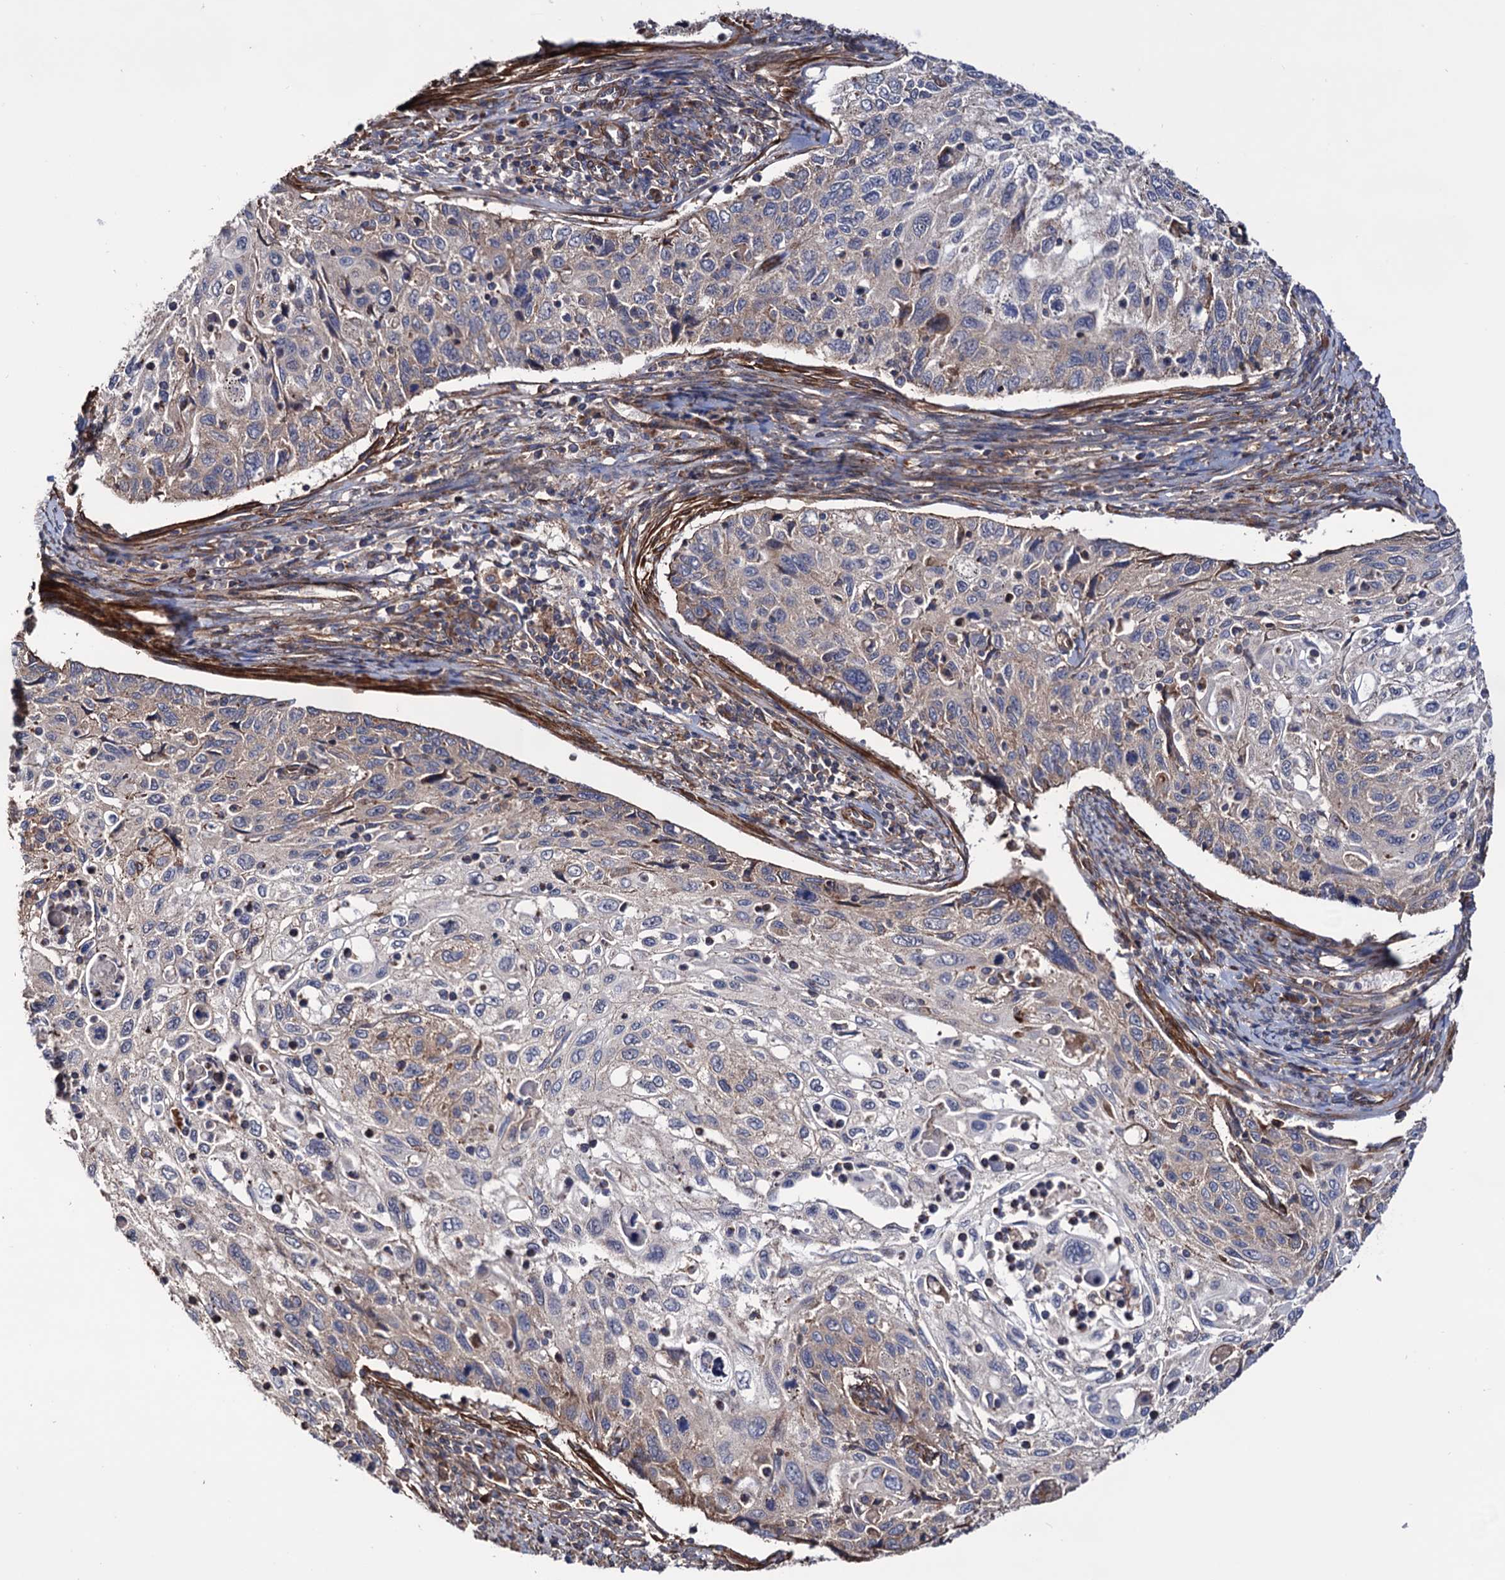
{"staining": {"intensity": "weak", "quantity": "<25%", "location": "cytoplasmic/membranous"}, "tissue": "cervical cancer", "cell_type": "Tumor cells", "image_type": "cancer", "snomed": [{"axis": "morphology", "description": "Squamous cell carcinoma, NOS"}, {"axis": "topography", "description": "Cervix"}], "caption": "A photomicrograph of human cervical cancer (squamous cell carcinoma) is negative for staining in tumor cells.", "gene": "FERMT2", "patient": {"sex": "female", "age": 70}}